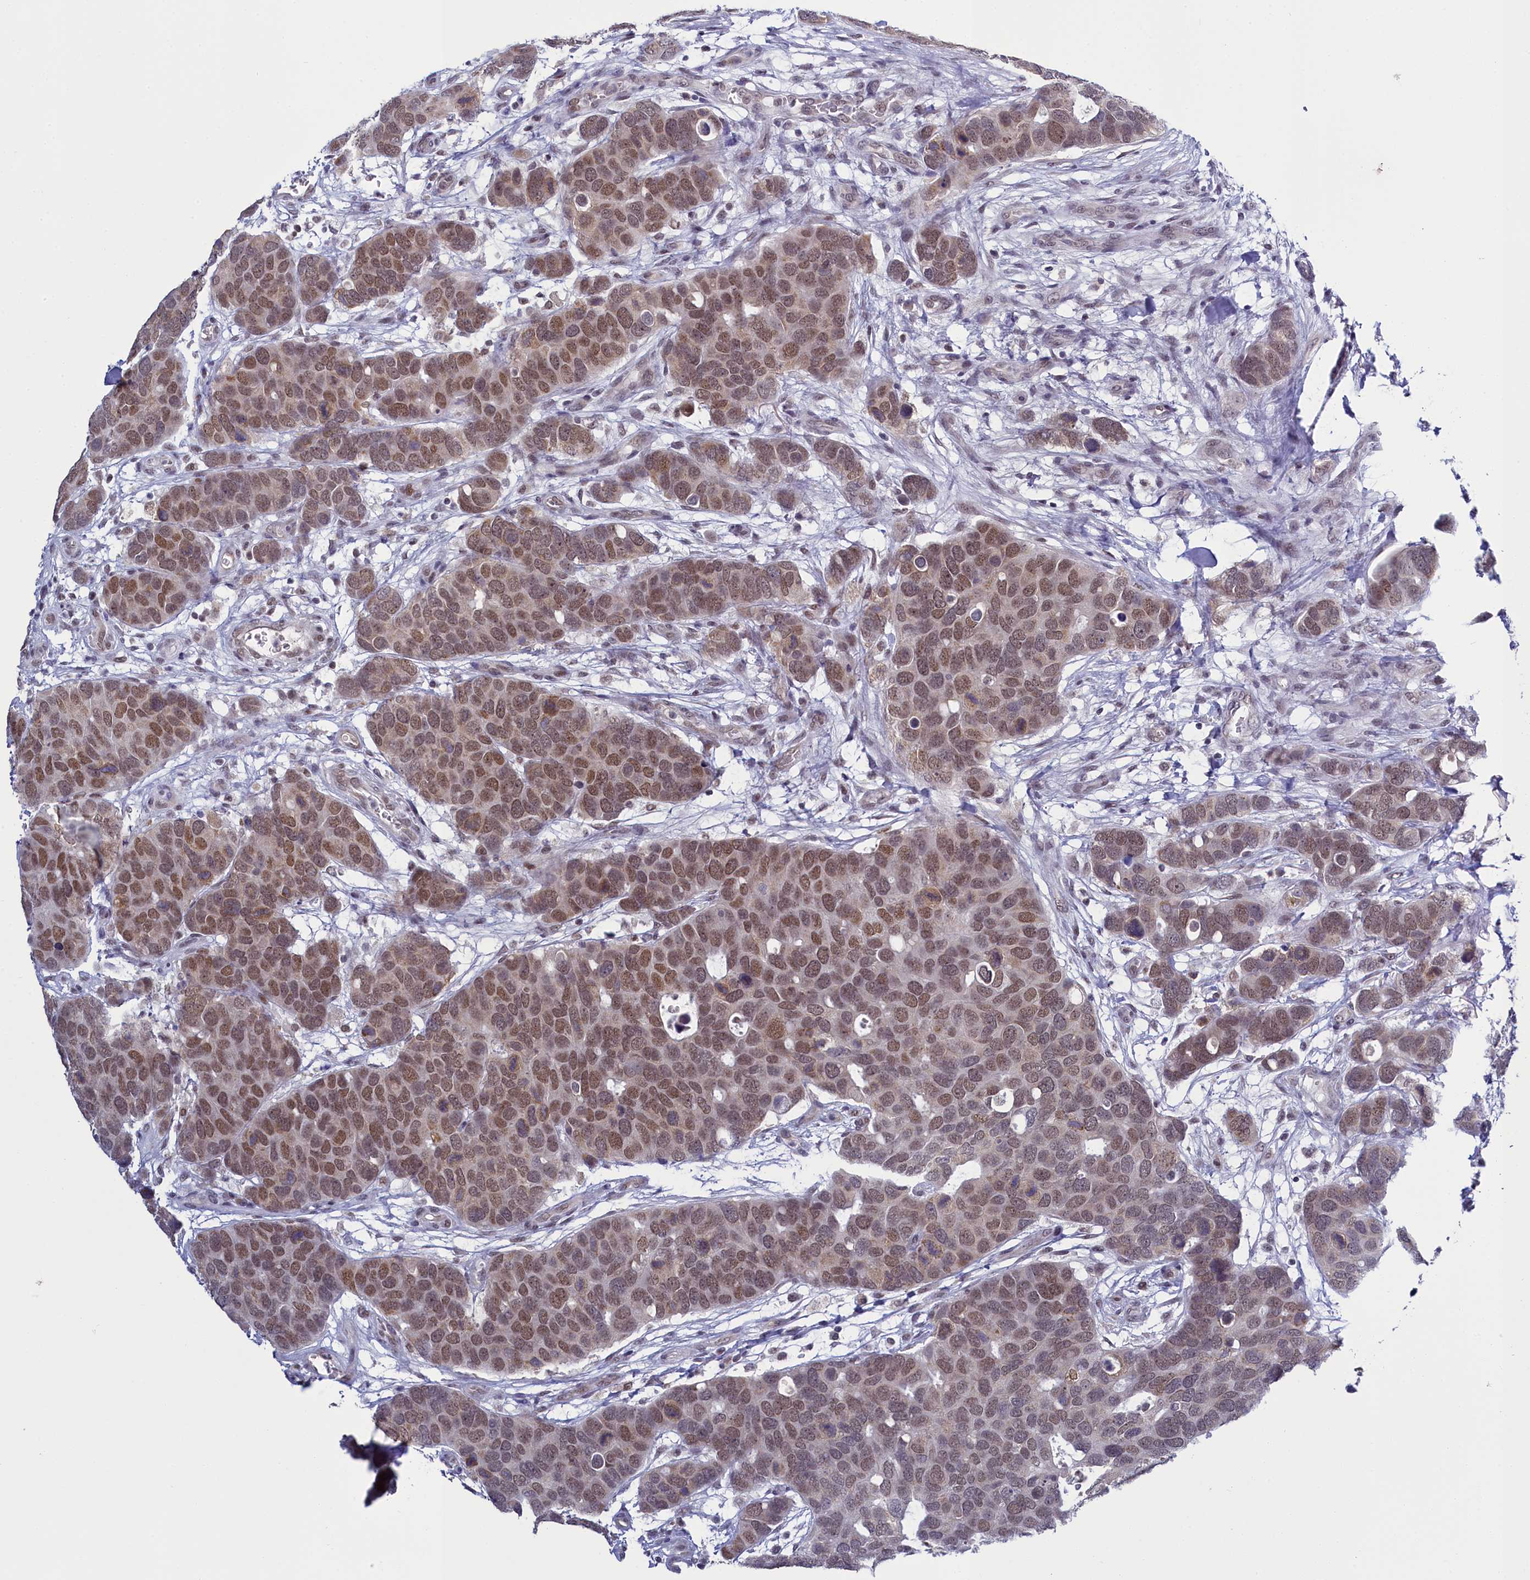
{"staining": {"intensity": "moderate", "quantity": ">75%", "location": "nuclear"}, "tissue": "breast cancer", "cell_type": "Tumor cells", "image_type": "cancer", "snomed": [{"axis": "morphology", "description": "Duct carcinoma"}, {"axis": "topography", "description": "Breast"}], "caption": "This is an image of IHC staining of breast cancer (invasive ductal carcinoma), which shows moderate staining in the nuclear of tumor cells.", "gene": "PPHLN1", "patient": {"sex": "female", "age": 83}}